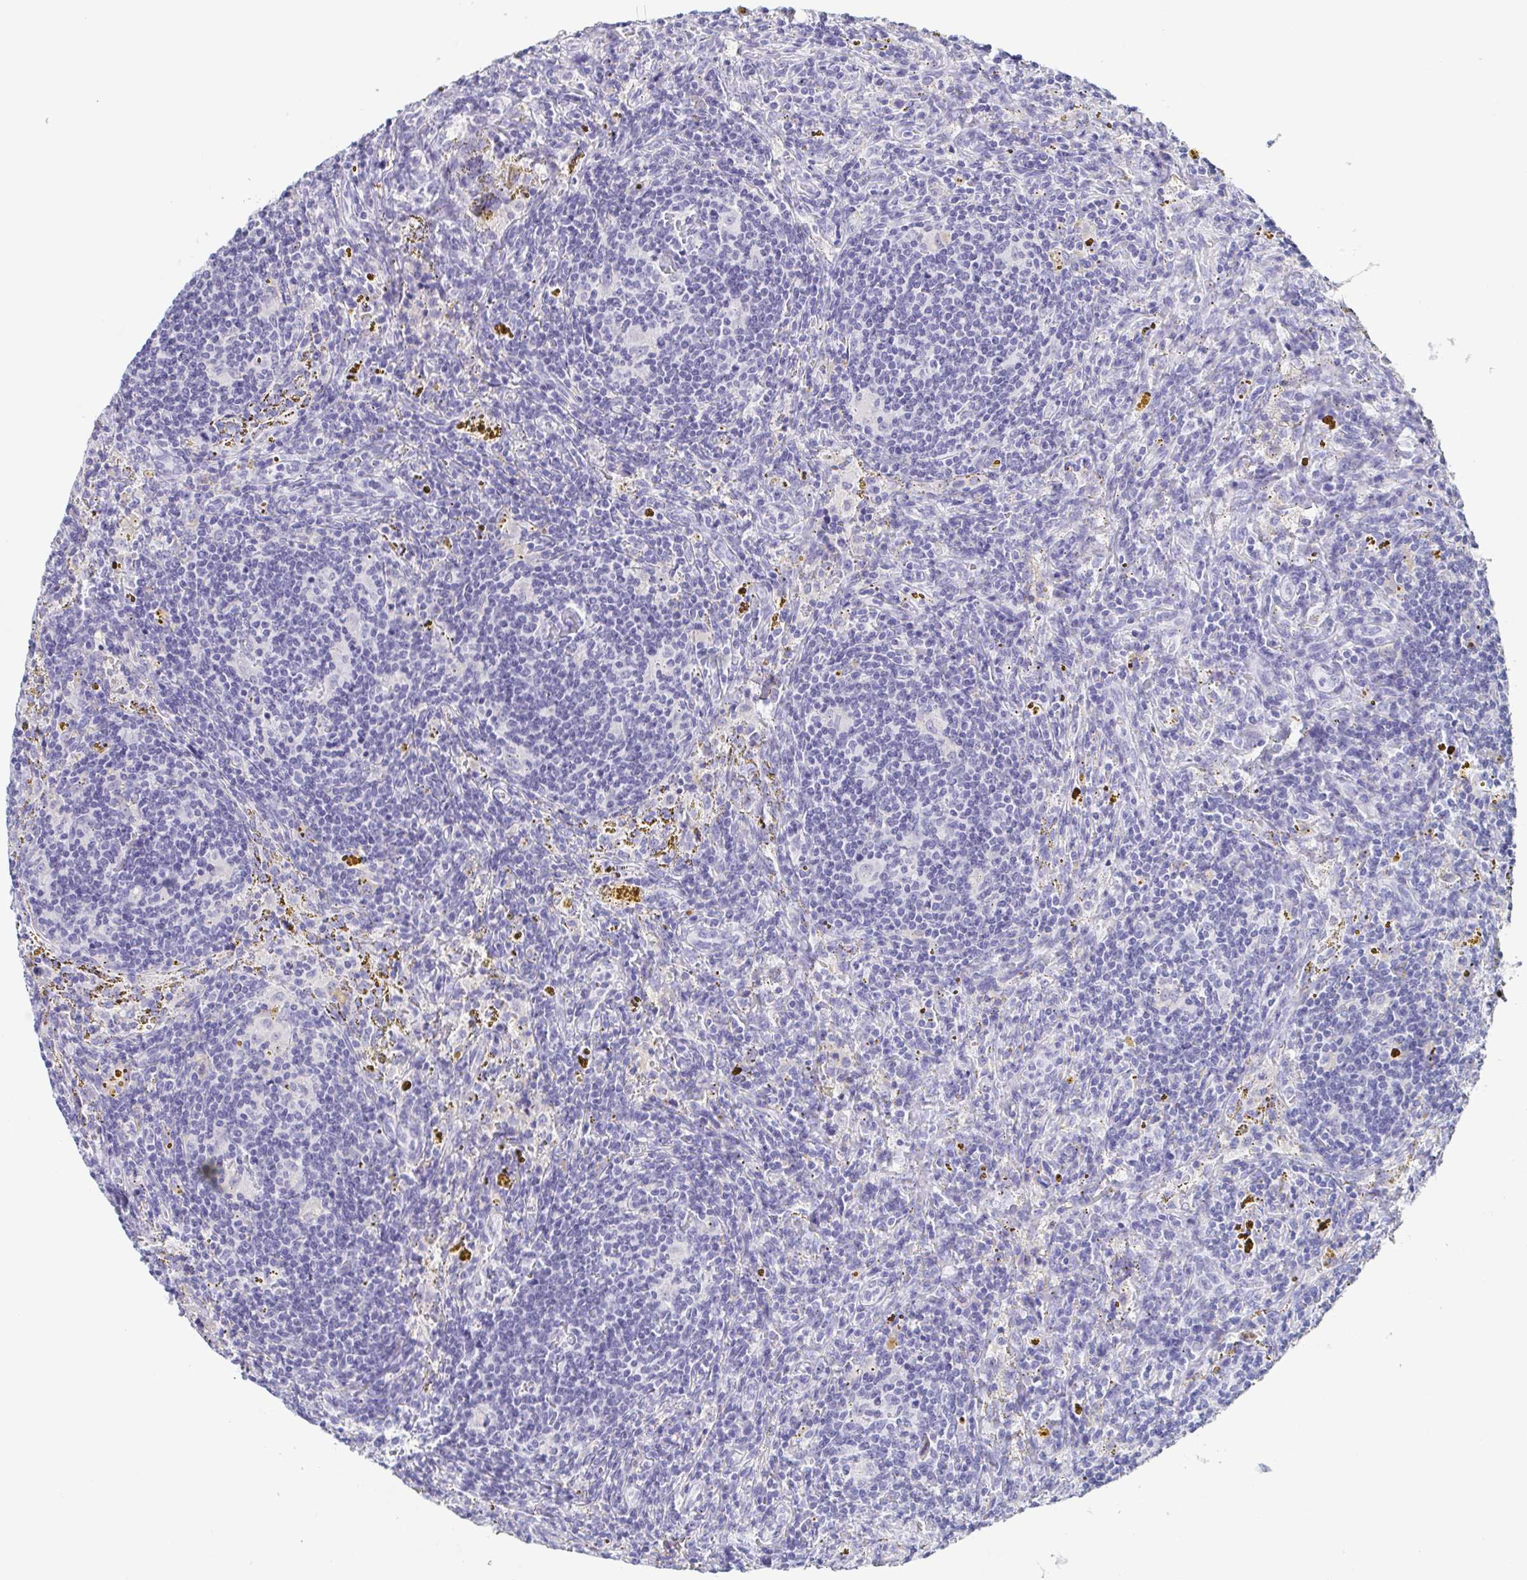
{"staining": {"intensity": "negative", "quantity": "none", "location": "none"}, "tissue": "lymphoma", "cell_type": "Tumor cells", "image_type": "cancer", "snomed": [{"axis": "morphology", "description": "Malignant lymphoma, non-Hodgkin's type, Low grade"}, {"axis": "topography", "description": "Spleen"}], "caption": "Micrograph shows no protein staining in tumor cells of low-grade malignant lymphoma, non-Hodgkin's type tissue.", "gene": "ITLN1", "patient": {"sex": "female", "age": 70}}